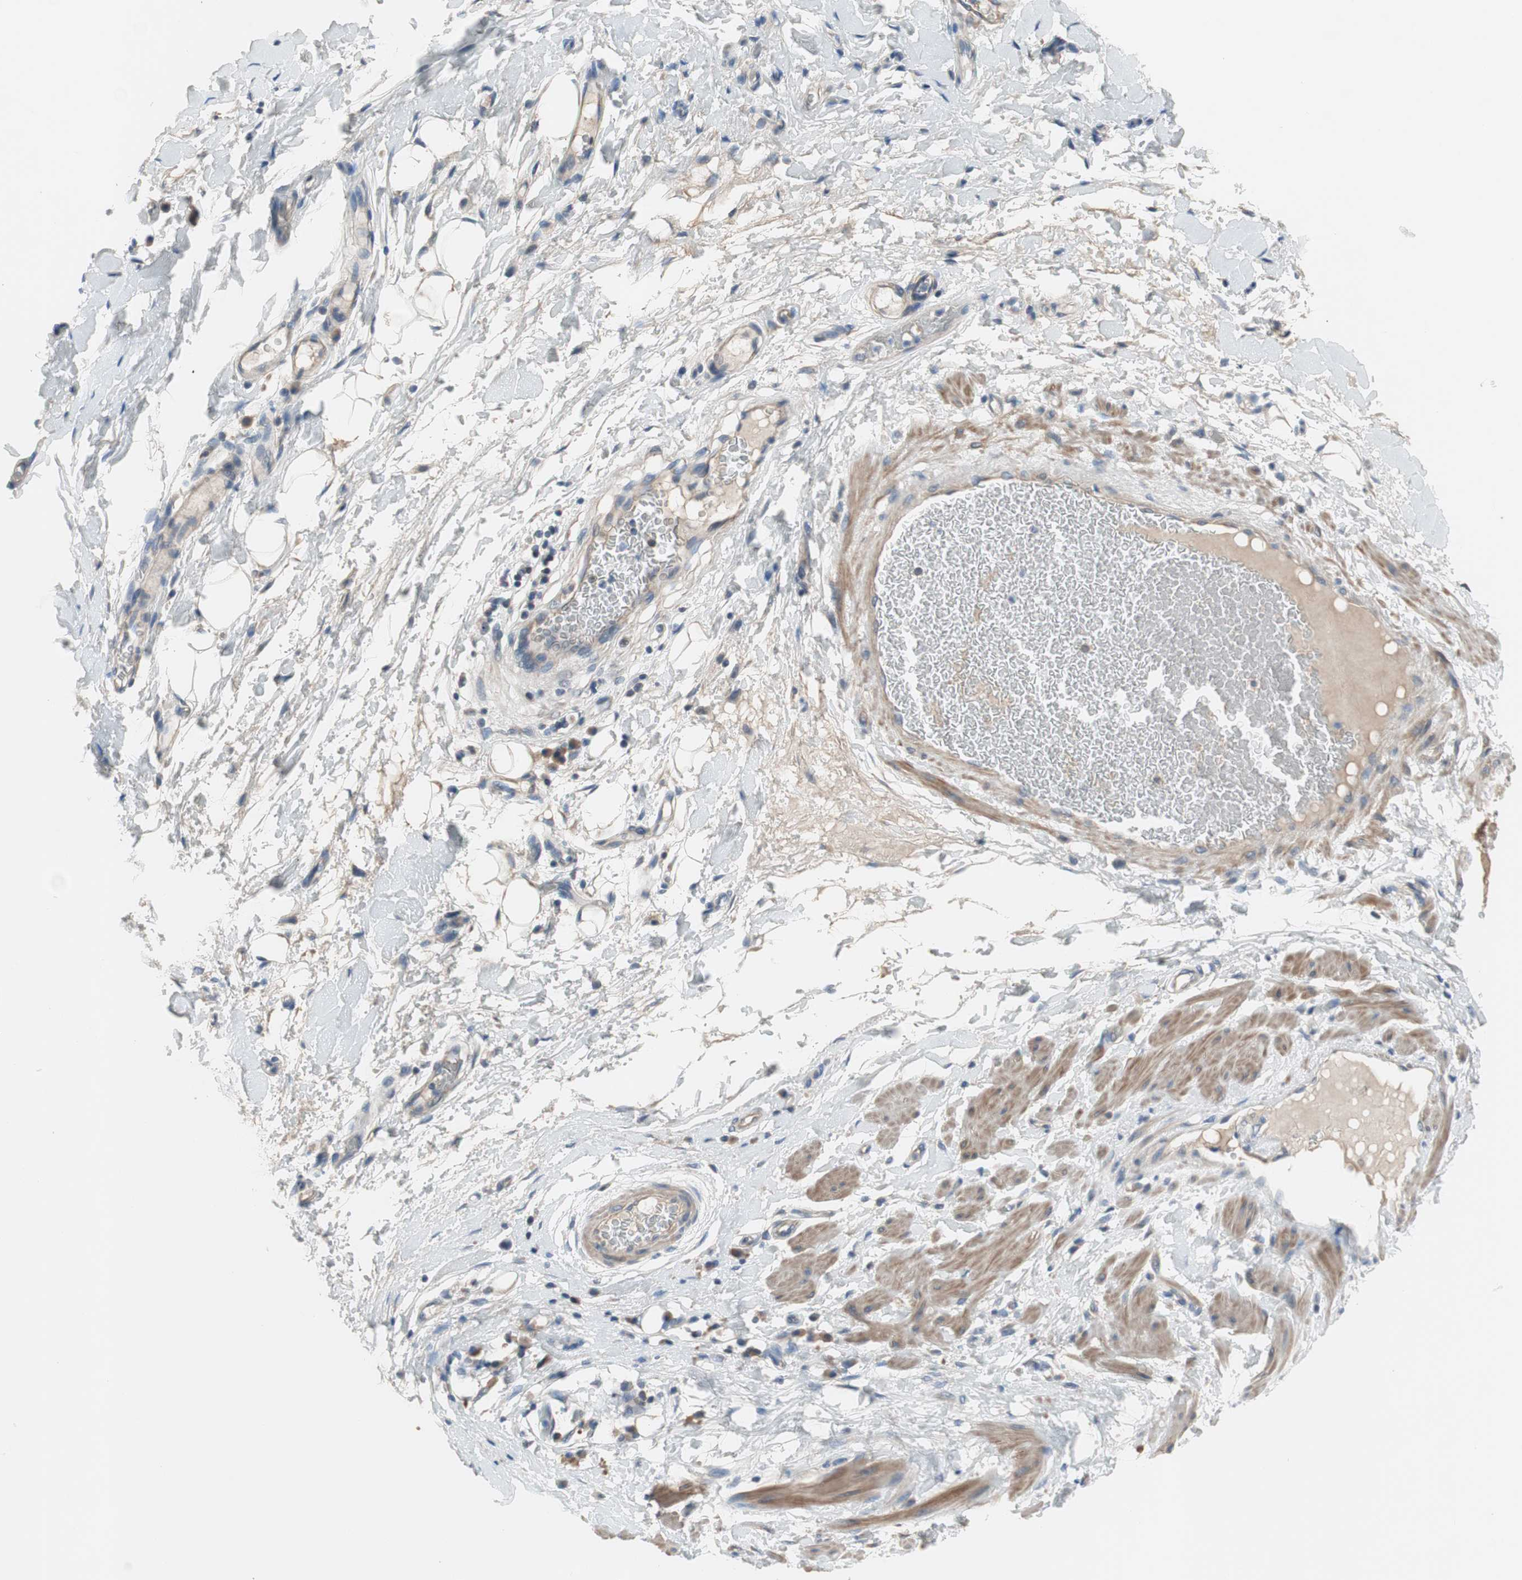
{"staining": {"intensity": "weak", "quantity": "25%-75%", "location": "cytoplasmic/membranous"}, "tissue": "adipose tissue", "cell_type": "Adipocytes", "image_type": "normal", "snomed": [{"axis": "morphology", "description": "Normal tissue, NOS"}, {"axis": "morphology", "description": "Adenocarcinoma, NOS"}, {"axis": "topography", "description": "Esophagus"}], "caption": "A brown stain labels weak cytoplasmic/membranous positivity of a protein in adipocytes of normal adipose tissue.", "gene": "TACR3", "patient": {"sex": "male", "age": 62}}